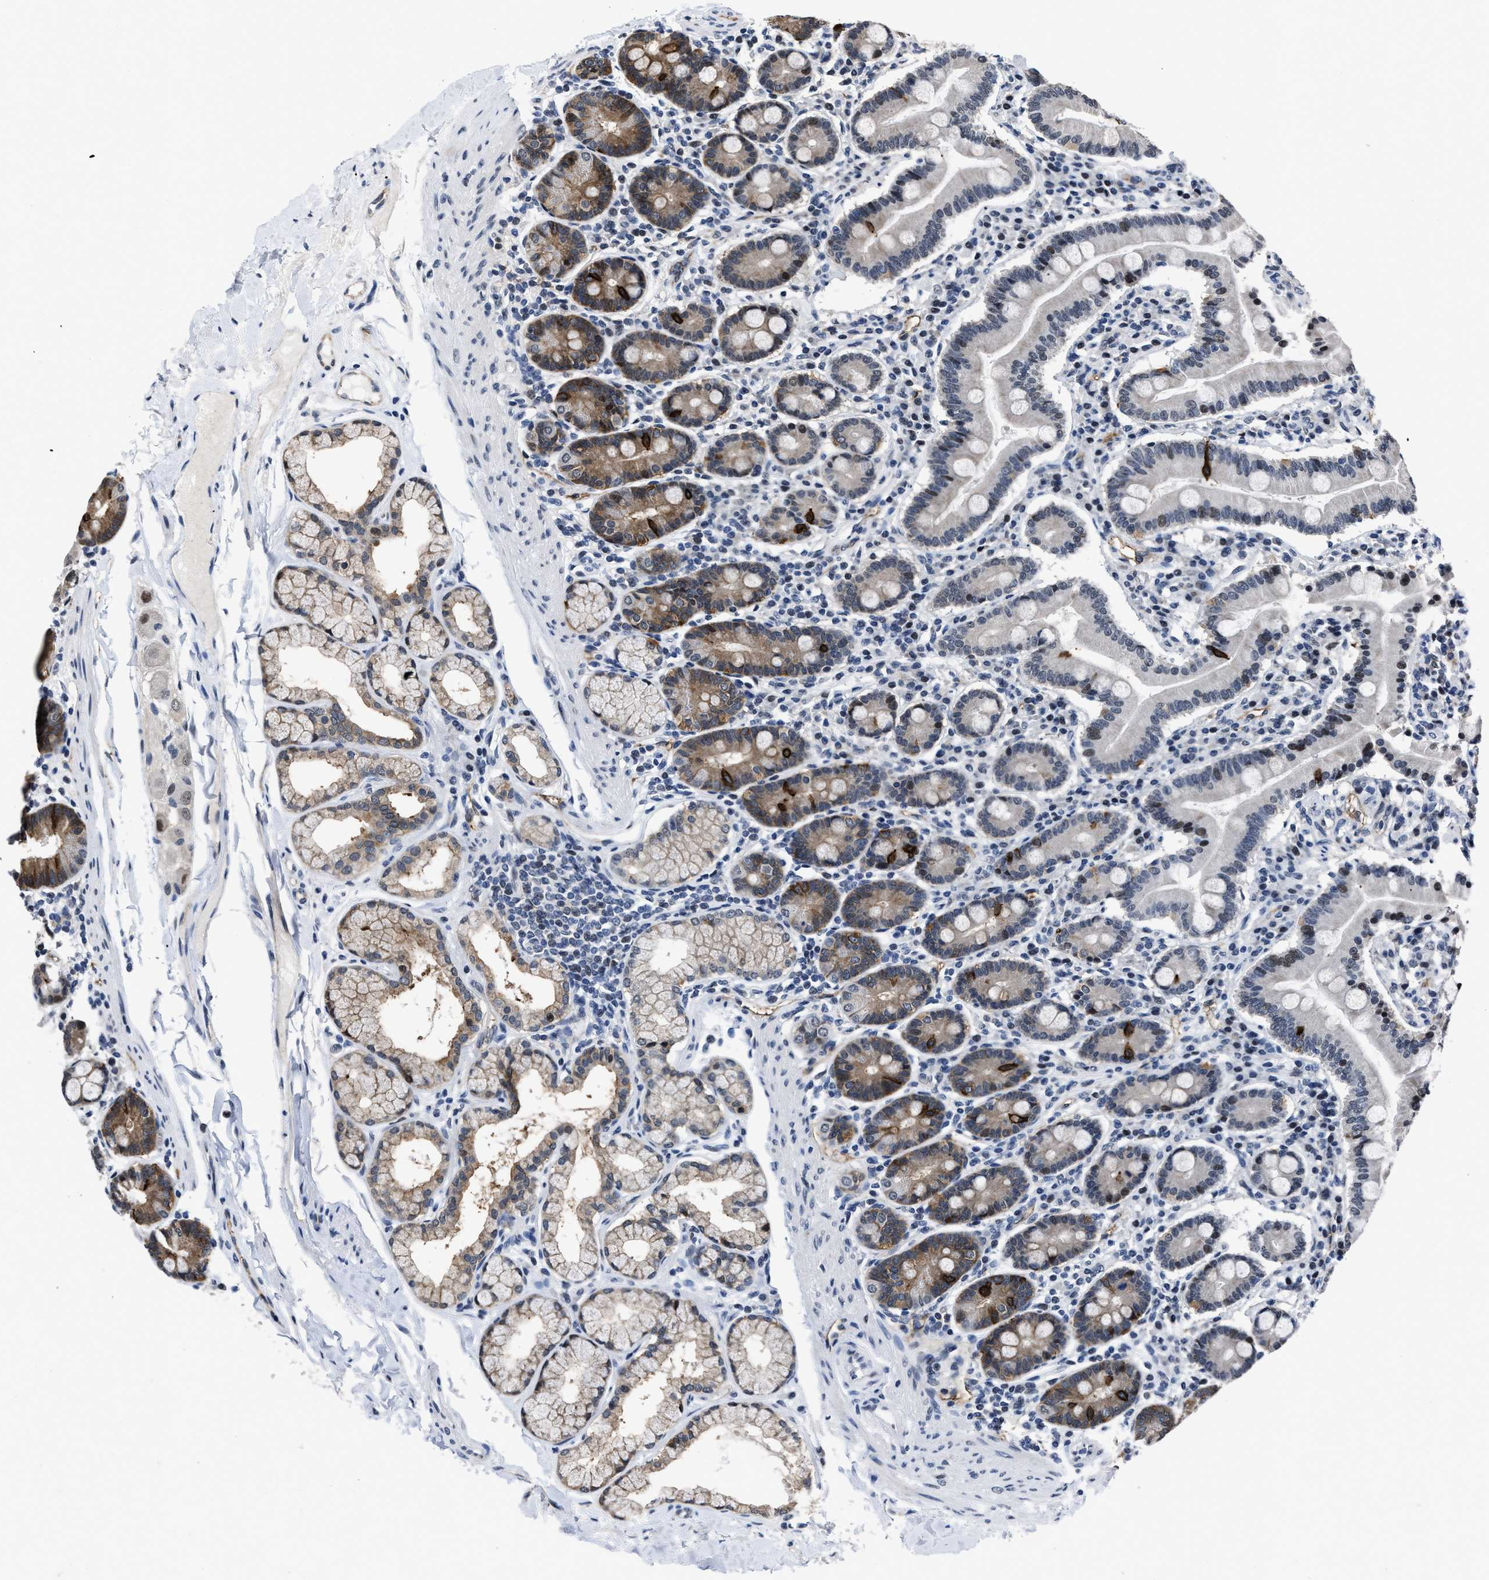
{"staining": {"intensity": "moderate", "quantity": "25%-75%", "location": "cytoplasmic/membranous,nuclear"}, "tissue": "duodenum", "cell_type": "Glandular cells", "image_type": "normal", "snomed": [{"axis": "morphology", "description": "Normal tissue, NOS"}, {"axis": "topography", "description": "Duodenum"}], "caption": "Glandular cells demonstrate medium levels of moderate cytoplasmic/membranous,nuclear staining in approximately 25%-75% of cells in benign human duodenum.", "gene": "MARCKSL1", "patient": {"sex": "male", "age": 50}}